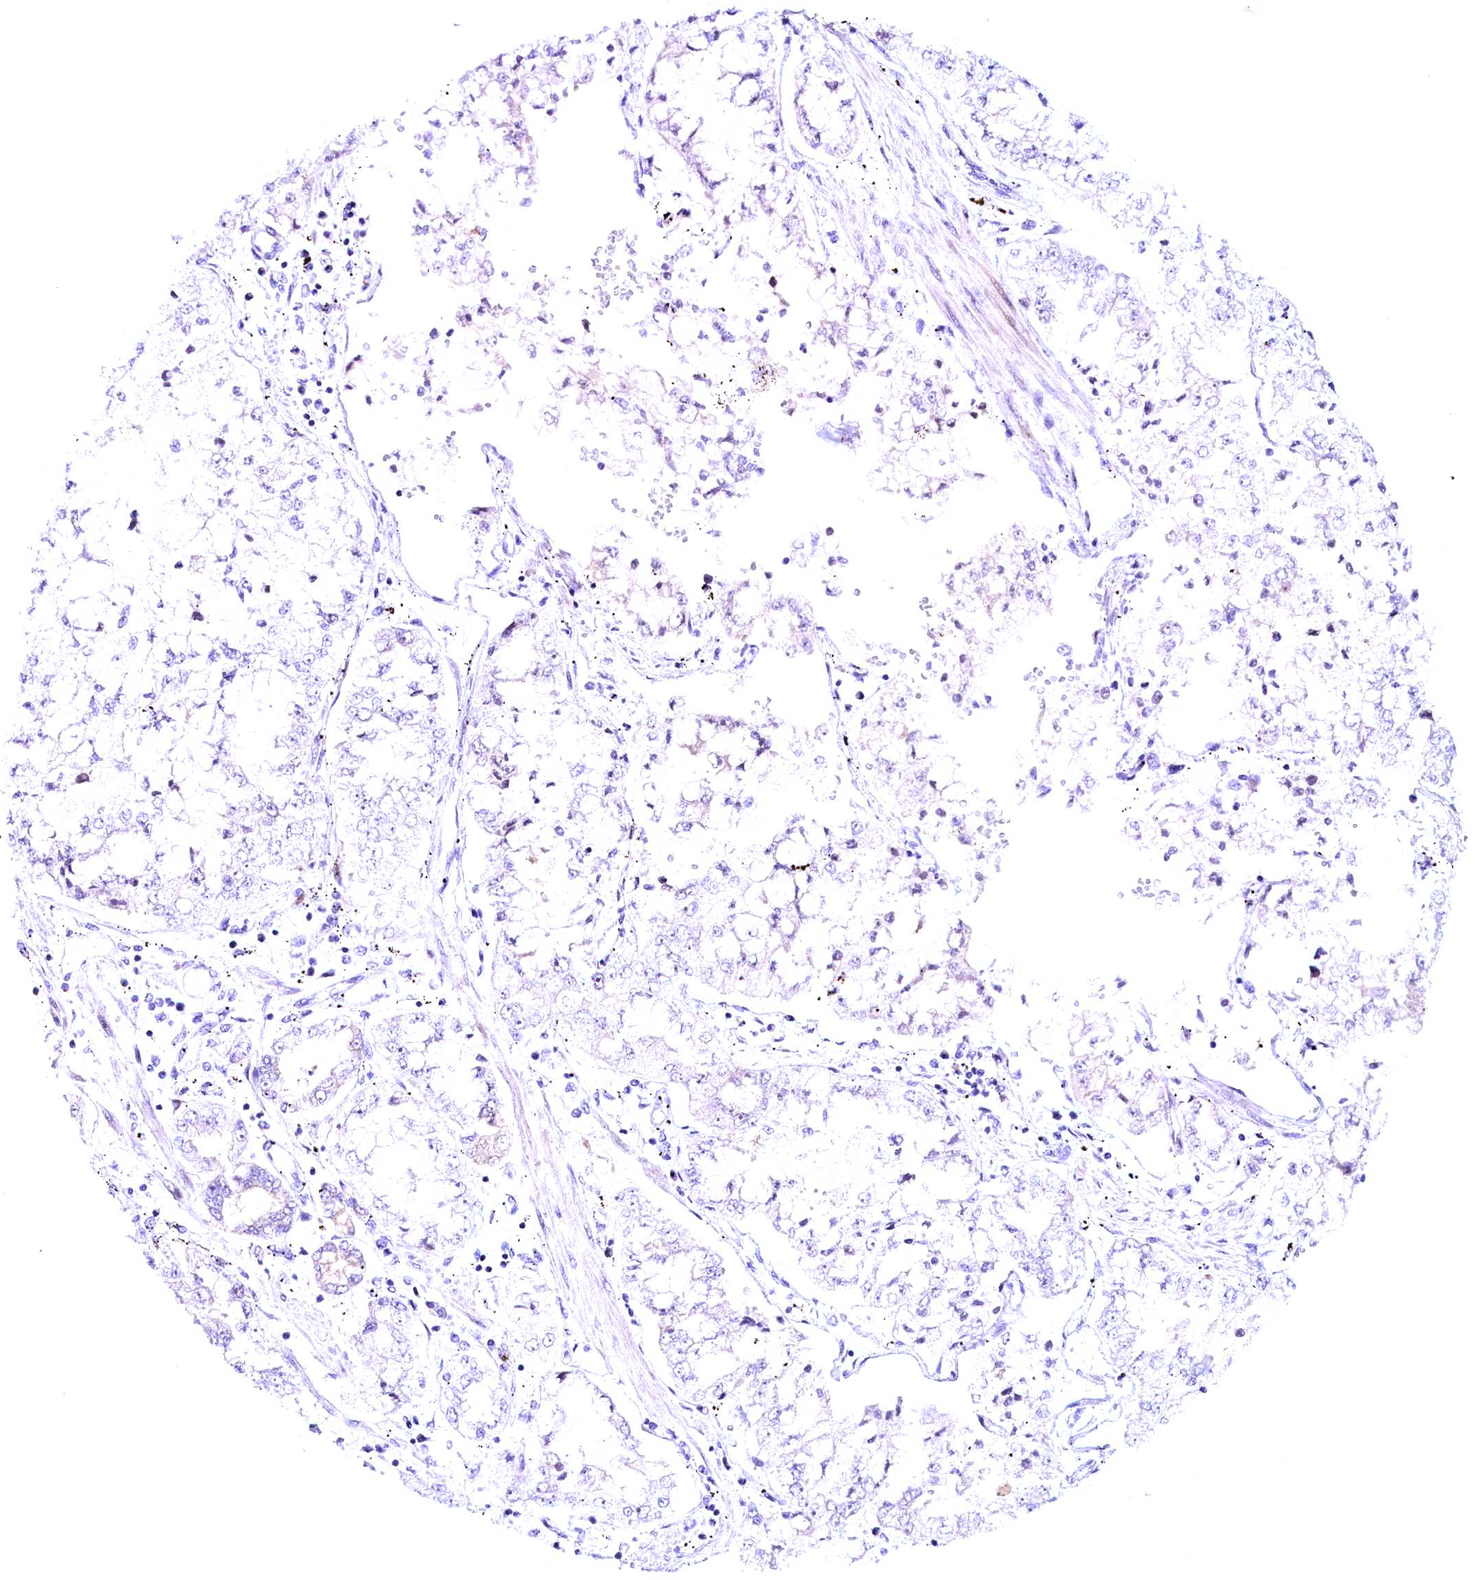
{"staining": {"intensity": "negative", "quantity": "none", "location": "none"}, "tissue": "stomach cancer", "cell_type": "Tumor cells", "image_type": "cancer", "snomed": [{"axis": "morphology", "description": "Adenocarcinoma, NOS"}, {"axis": "topography", "description": "Stomach"}], "caption": "There is no significant expression in tumor cells of stomach cancer (adenocarcinoma).", "gene": "CCDC106", "patient": {"sex": "male", "age": 76}}